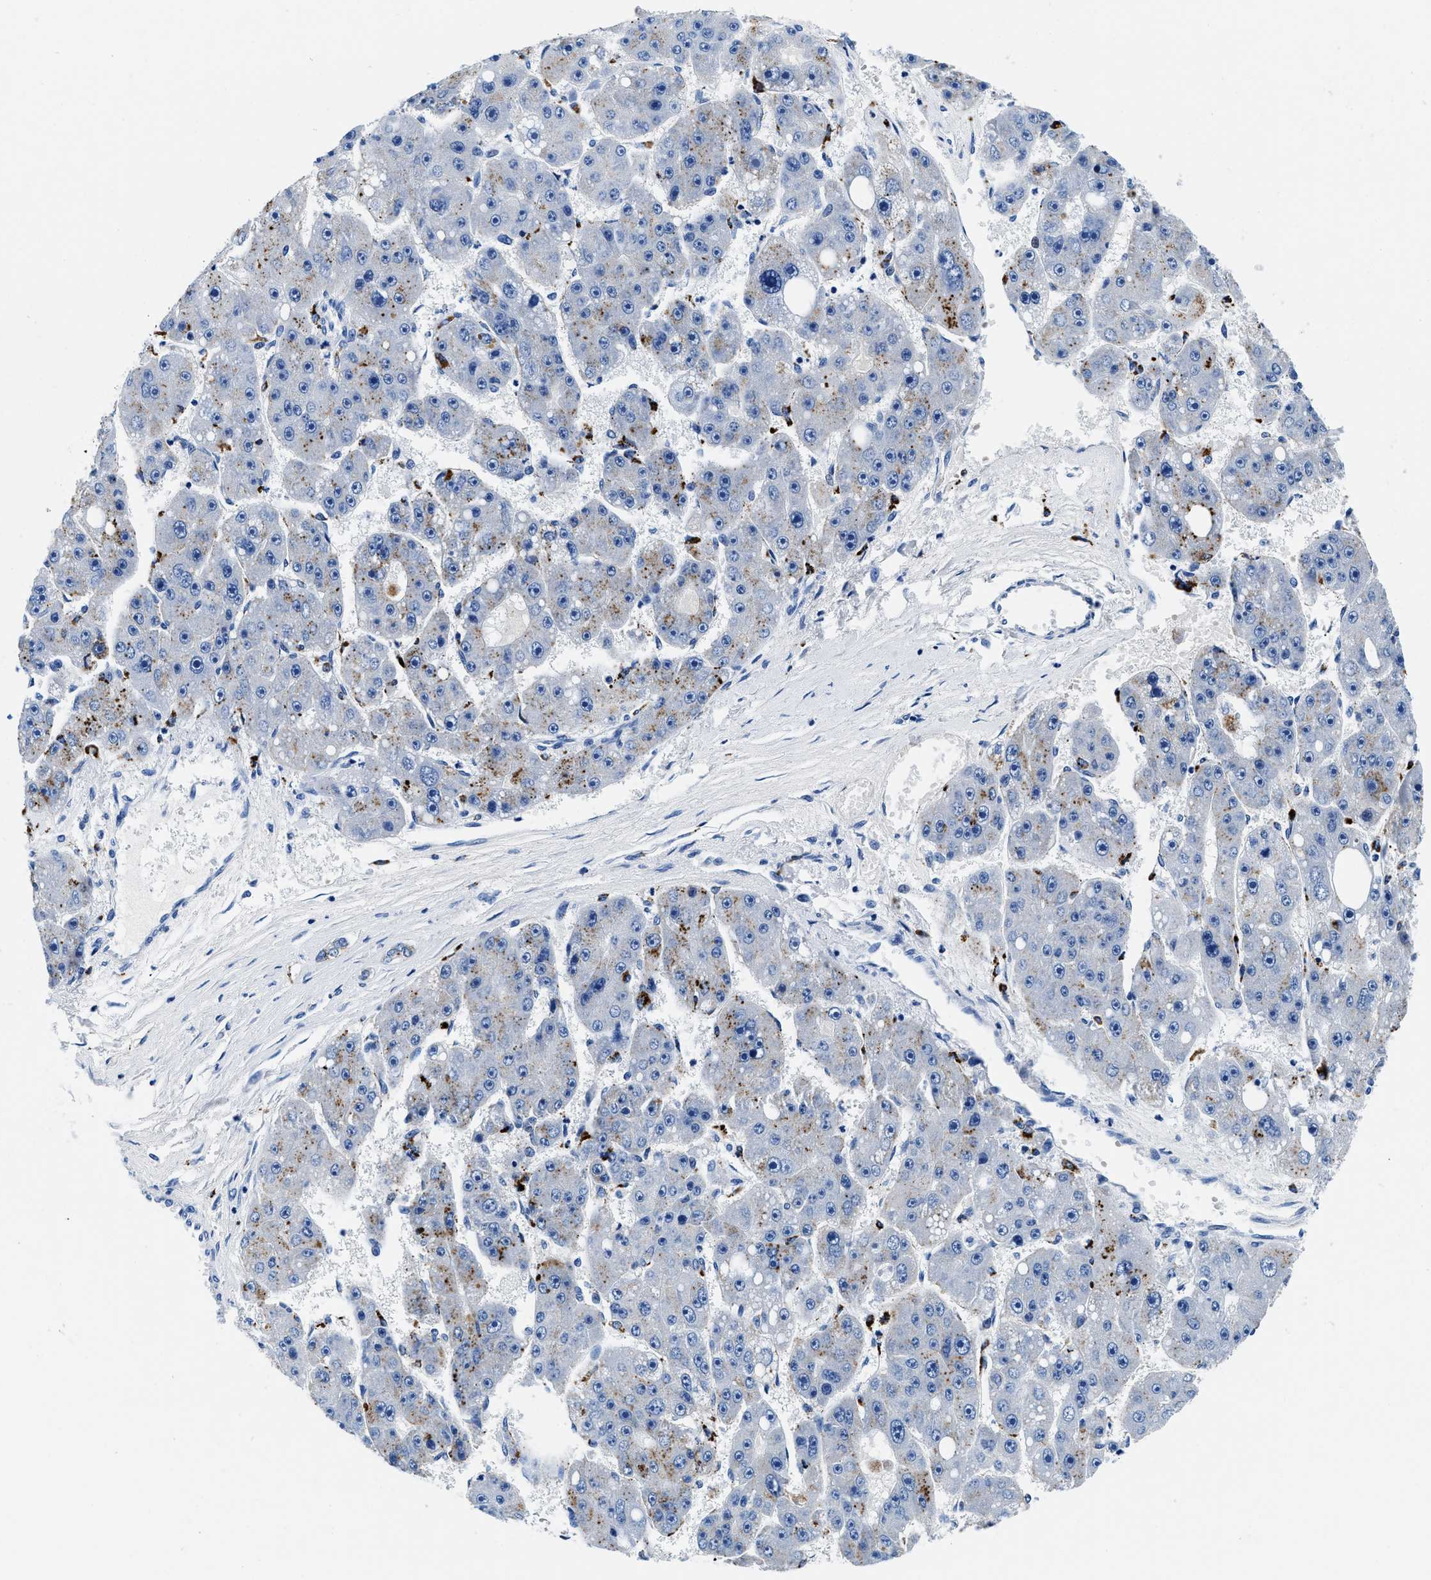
{"staining": {"intensity": "moderate", "quantity": "<25%", "location": "cytoplasmic/membranous"}, "tissue": "liver cancer", "cell_type": "Tumor cells", "image_type": "cancer", "snomed": [{"axis": "morphology", "description": "Carcinoma, Hepatocellular, NOS"}, {"axis": "topography", "description": "Liver"}], "caption": "Tumor cells reveal moderate cytoplasmic/membranous staining in approximately <25% of cells in liver hepatocellular carcinoma. (IHC, brightfield microscopy, high magnification).", "gene": "OR14K1", "patient": {"sex": "female", "age": 61}}